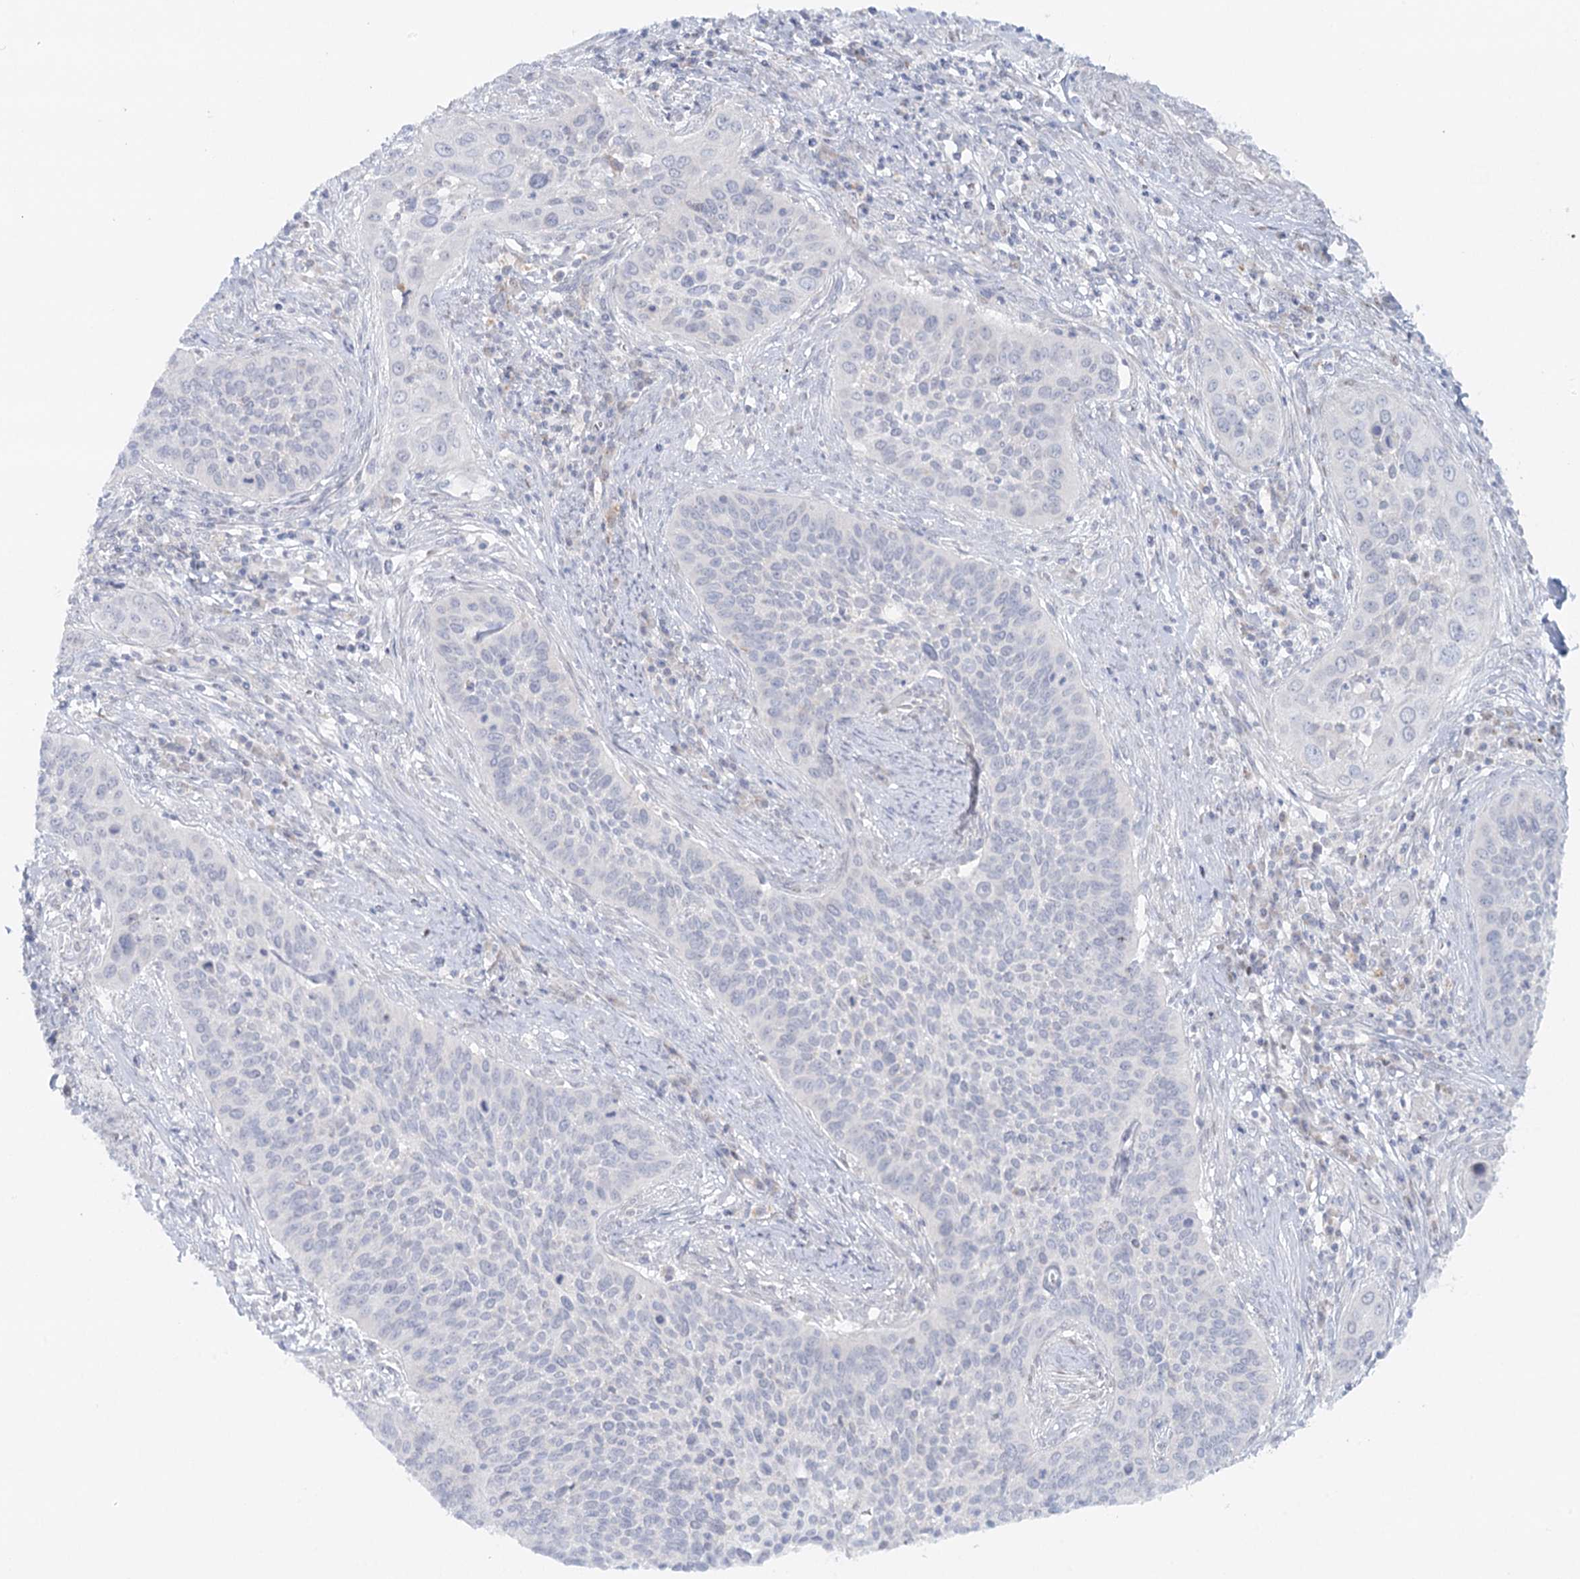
{"staining": {"intensity": "negative", "quantity": "none", "location": "none"}, "tissue": "cervical cancer", "cell_type": "Tumor cells", "image_type": "cancer", "snomed": [{"axis": "morphology", "description": "Squamous cell carcinoma, NOS"}, {"axis": "topography", "description": "Cervix"}], "caption": "IHC micrograph of human cervical cancer (squamous cell carcinoma) stained for a protein (brown), which shows no positivity in tumor cells.", "gene": "PSAPL1", "patient": {"sex": "female", "age": 34}}